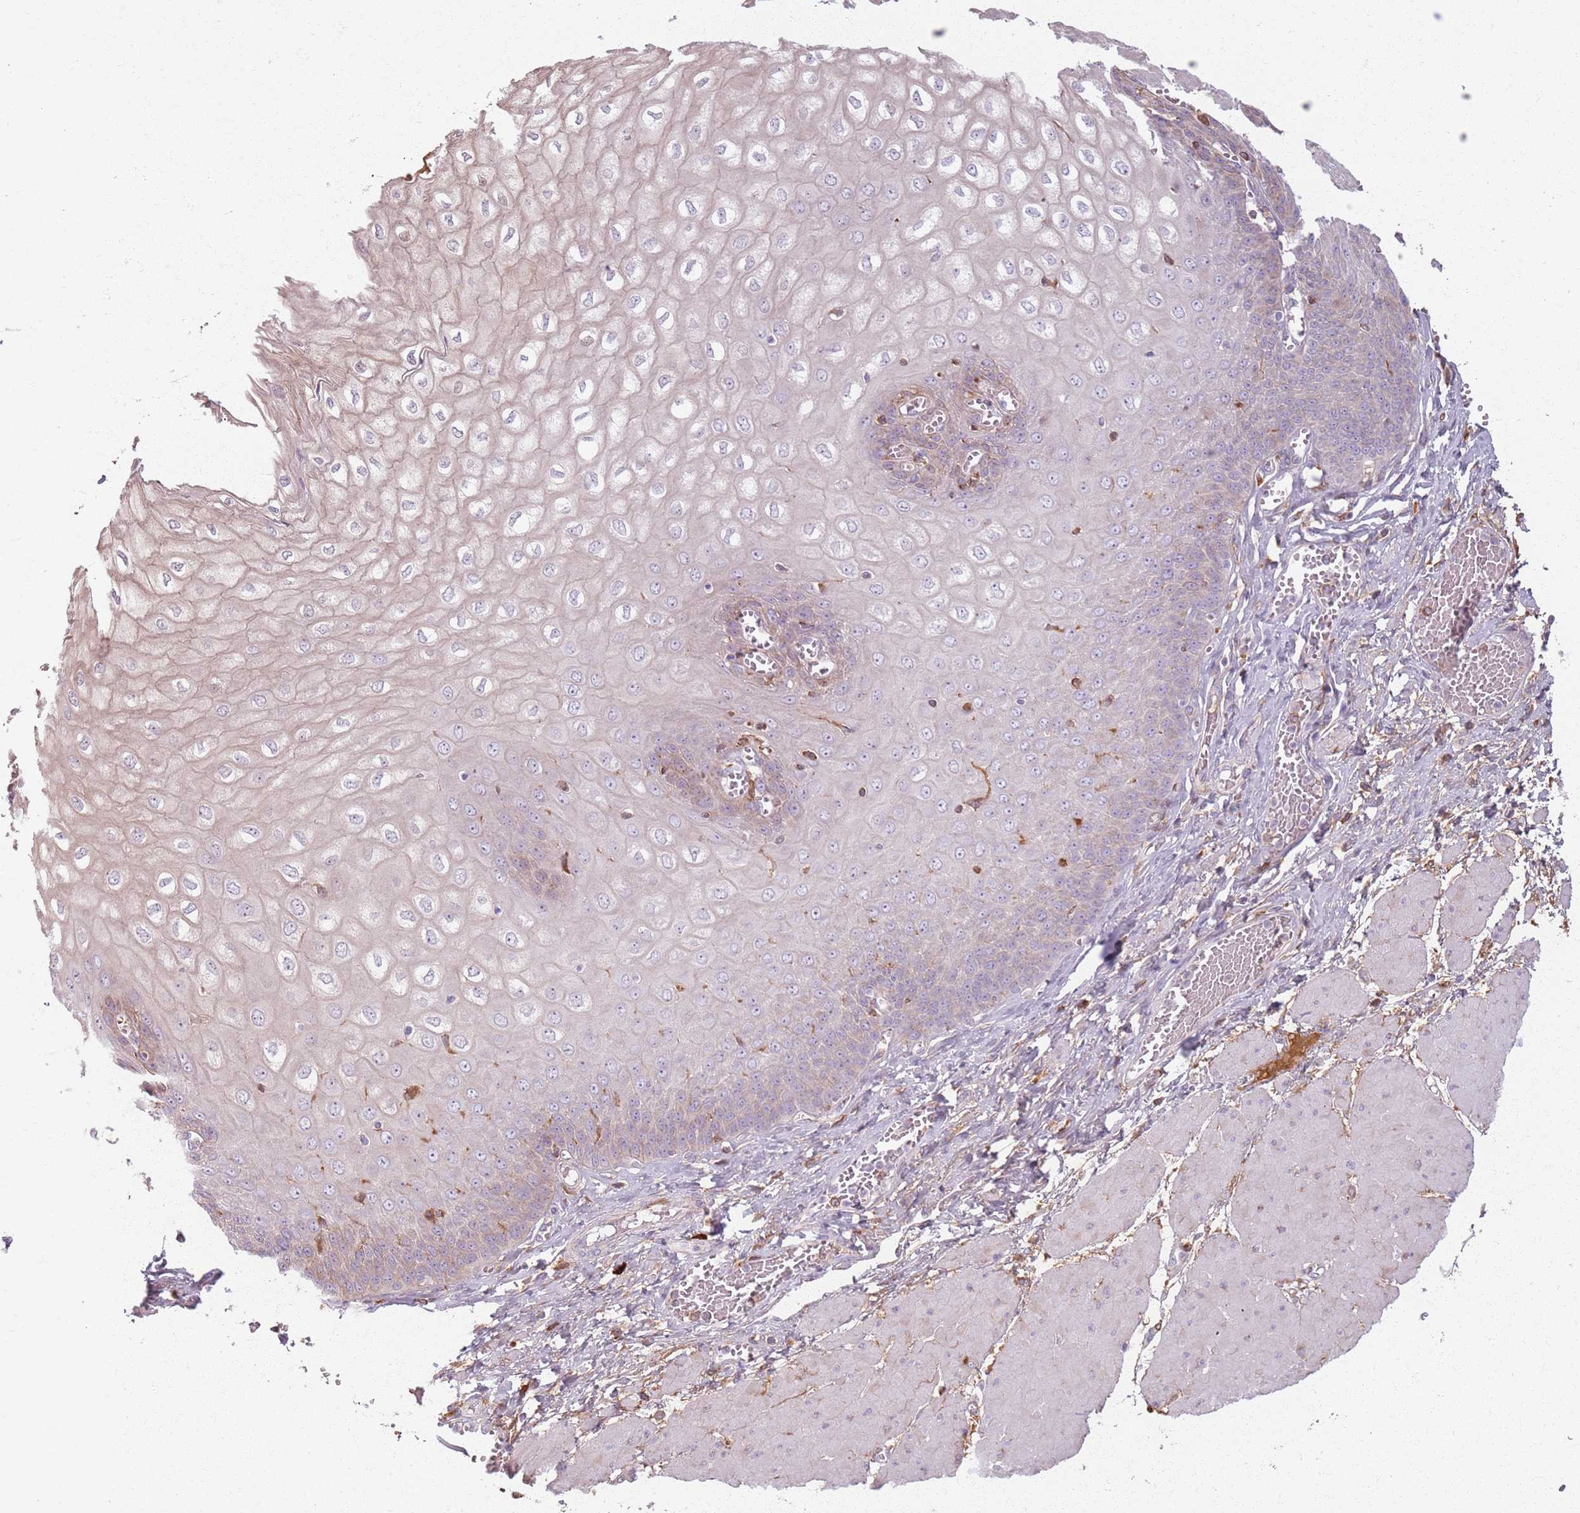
{"staining": {"intensity": "weak", "quantity": "<25%", "location": "cytoplasmic/membranous"}, "tissue": "esophagus", "cell_type": "Squamous epithelial cells", "image_type": "normal", "snomed": [{"axis": "morphology", "description": "Normal tissue, NOS"}, {"axis": "topography", "description": "Esophagus"}], "caption": "Micrograph shows no significant protein staining in squamous epithelial cells of normal esophagus. (DAB IHC with hematoxylin counter stain).", "gene": "COLGALT1", "patient": {"sex": "male", "age": 60}}